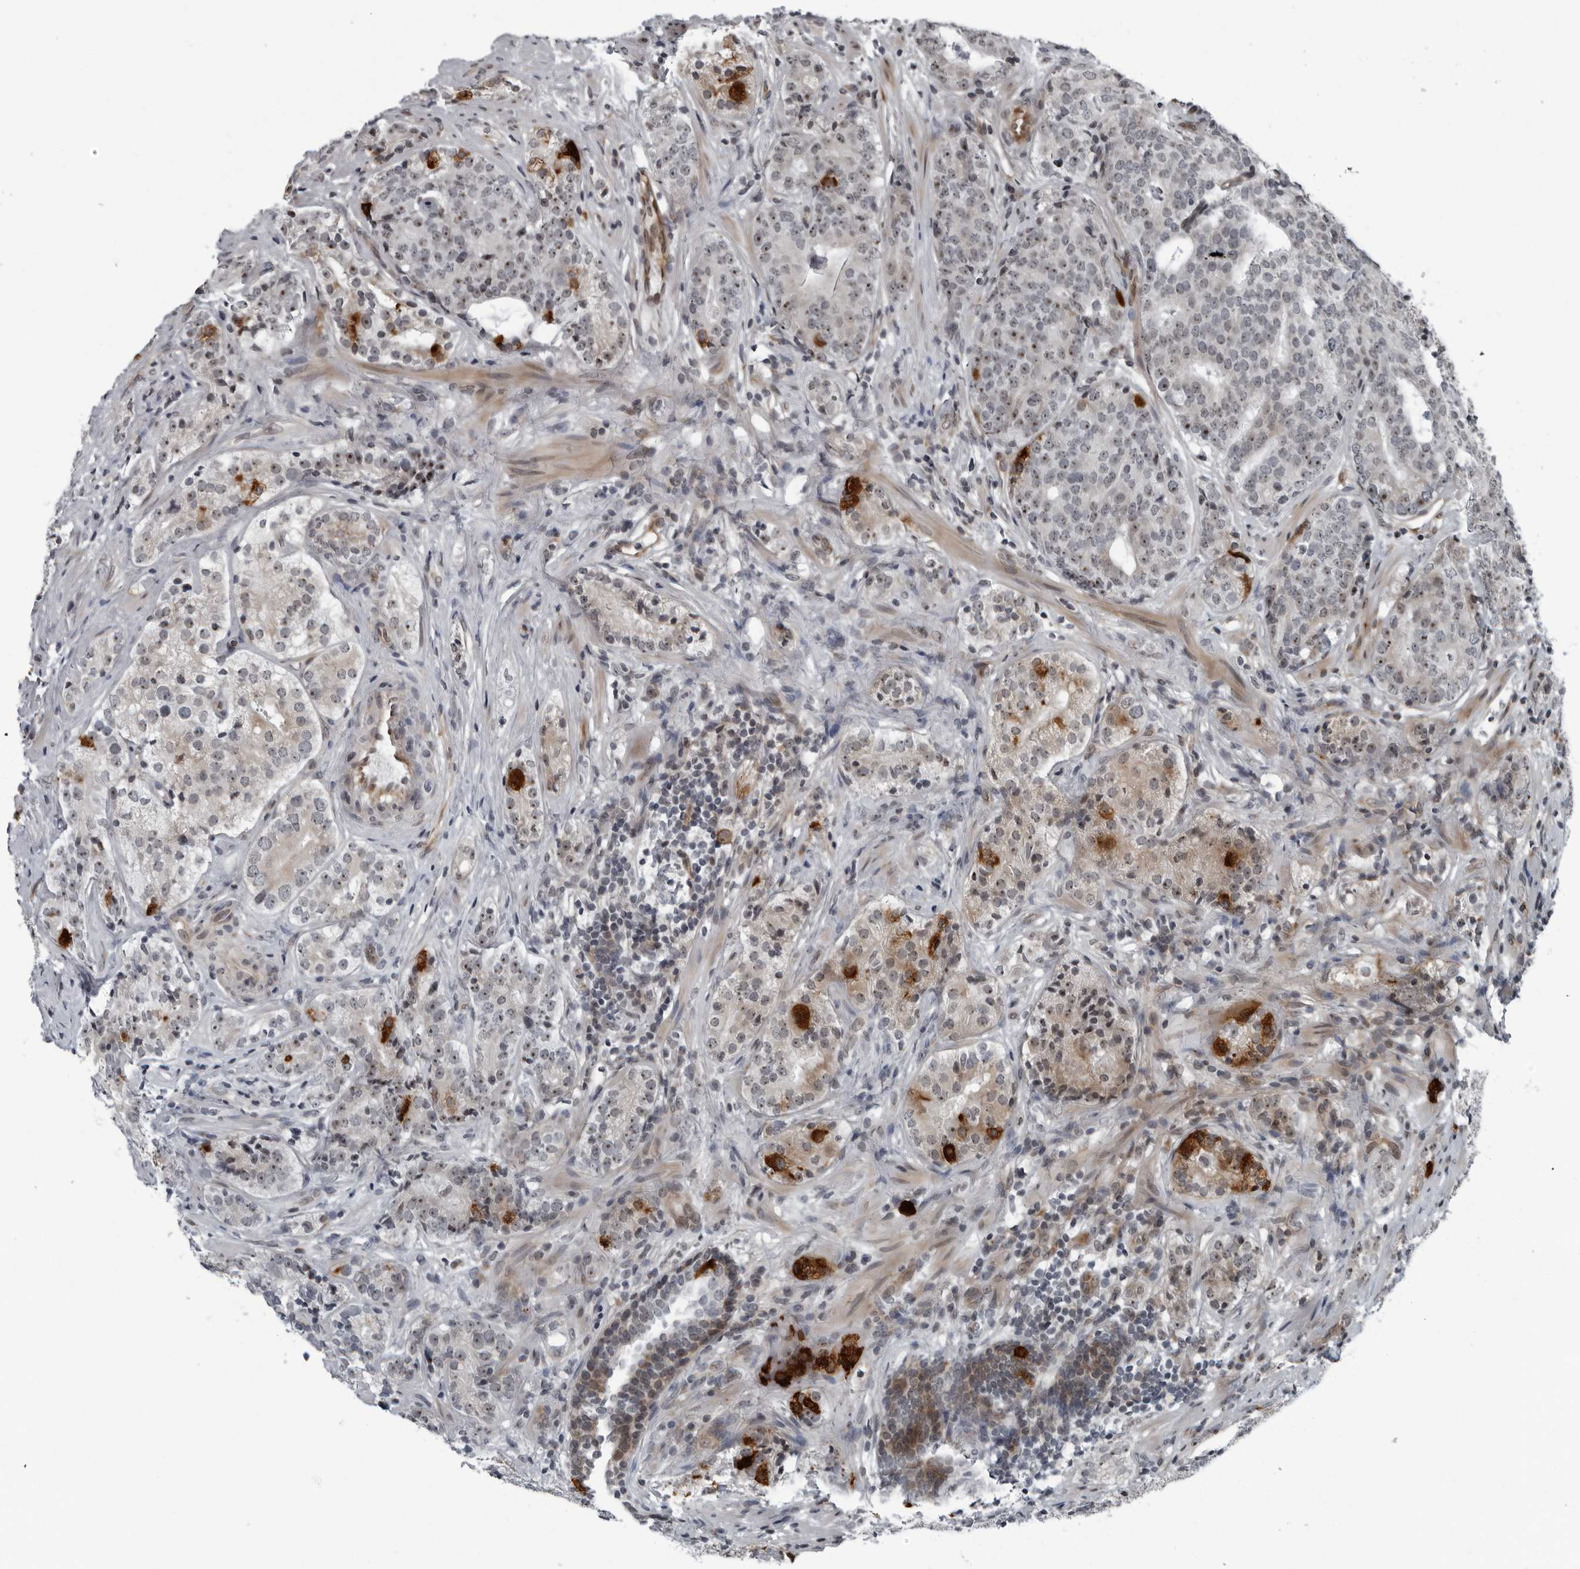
{"staining": {"intensity": "moderate", "quantity": ">75%", "location": "cytoplasmic/membranous,nuclear"}, "tissue": "prostate cancer", "cell_type": "Tumor cells", "image_type": "cancer", "snomed": [{"axis": "morphology", "description": "Adenocarcinoma, High grade"}, {"axis": "topography", "description": "Prostate"}], "caption": "A histopathology image showing moderate cytoplasmic/membranous and nuclear positivity in approximately >75% of tumor cells in adenocarcinoma (high-grade) (prostate), as visualized by brown immunohistochemical staining.", "gene": "FAM102B", "patient": {"sex": "male", "age": 56}}